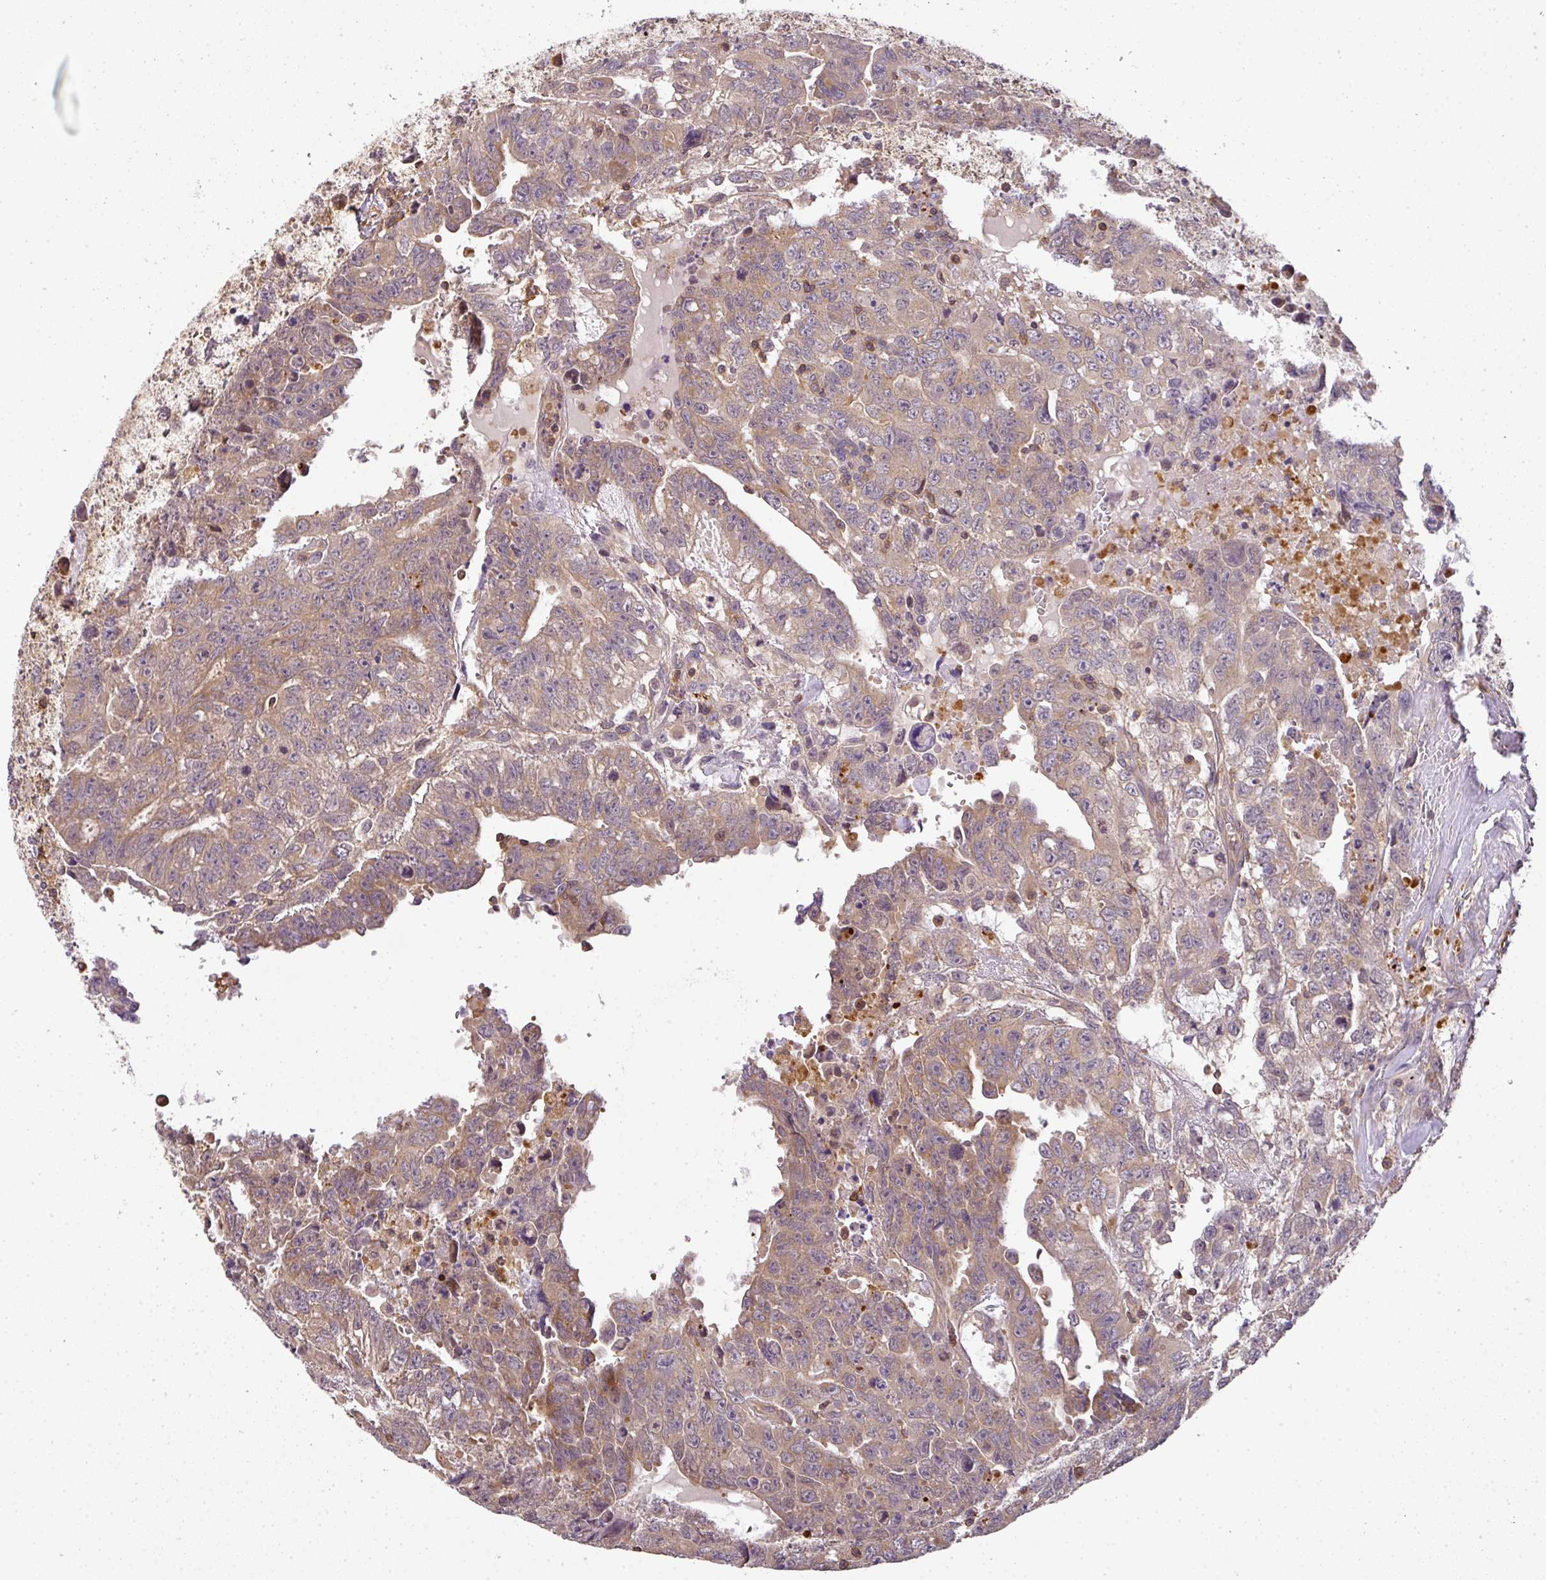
{"staining": {"intensity": "weak", "quantity": "<25%", "location": "cytoplasmic/membranous"}, "tissue": "testis cancer", "cell_type": "Tumor cells", "image_type": "cancer", "snomed": [{"axis": "morphology", "description": "Carcinoma, Embryonal, NOS"}, {"axis": "topography", "description": "Testis"}], "caption": "An immunohistochemistry image of testis embryonal carcinoma is shown. There is no staining in tumor cells of testis embryonal carcinoma. Nuclei are stained in blue.", "gene": "TCL1B", "patient": {"sex": "male", "age": 24}}